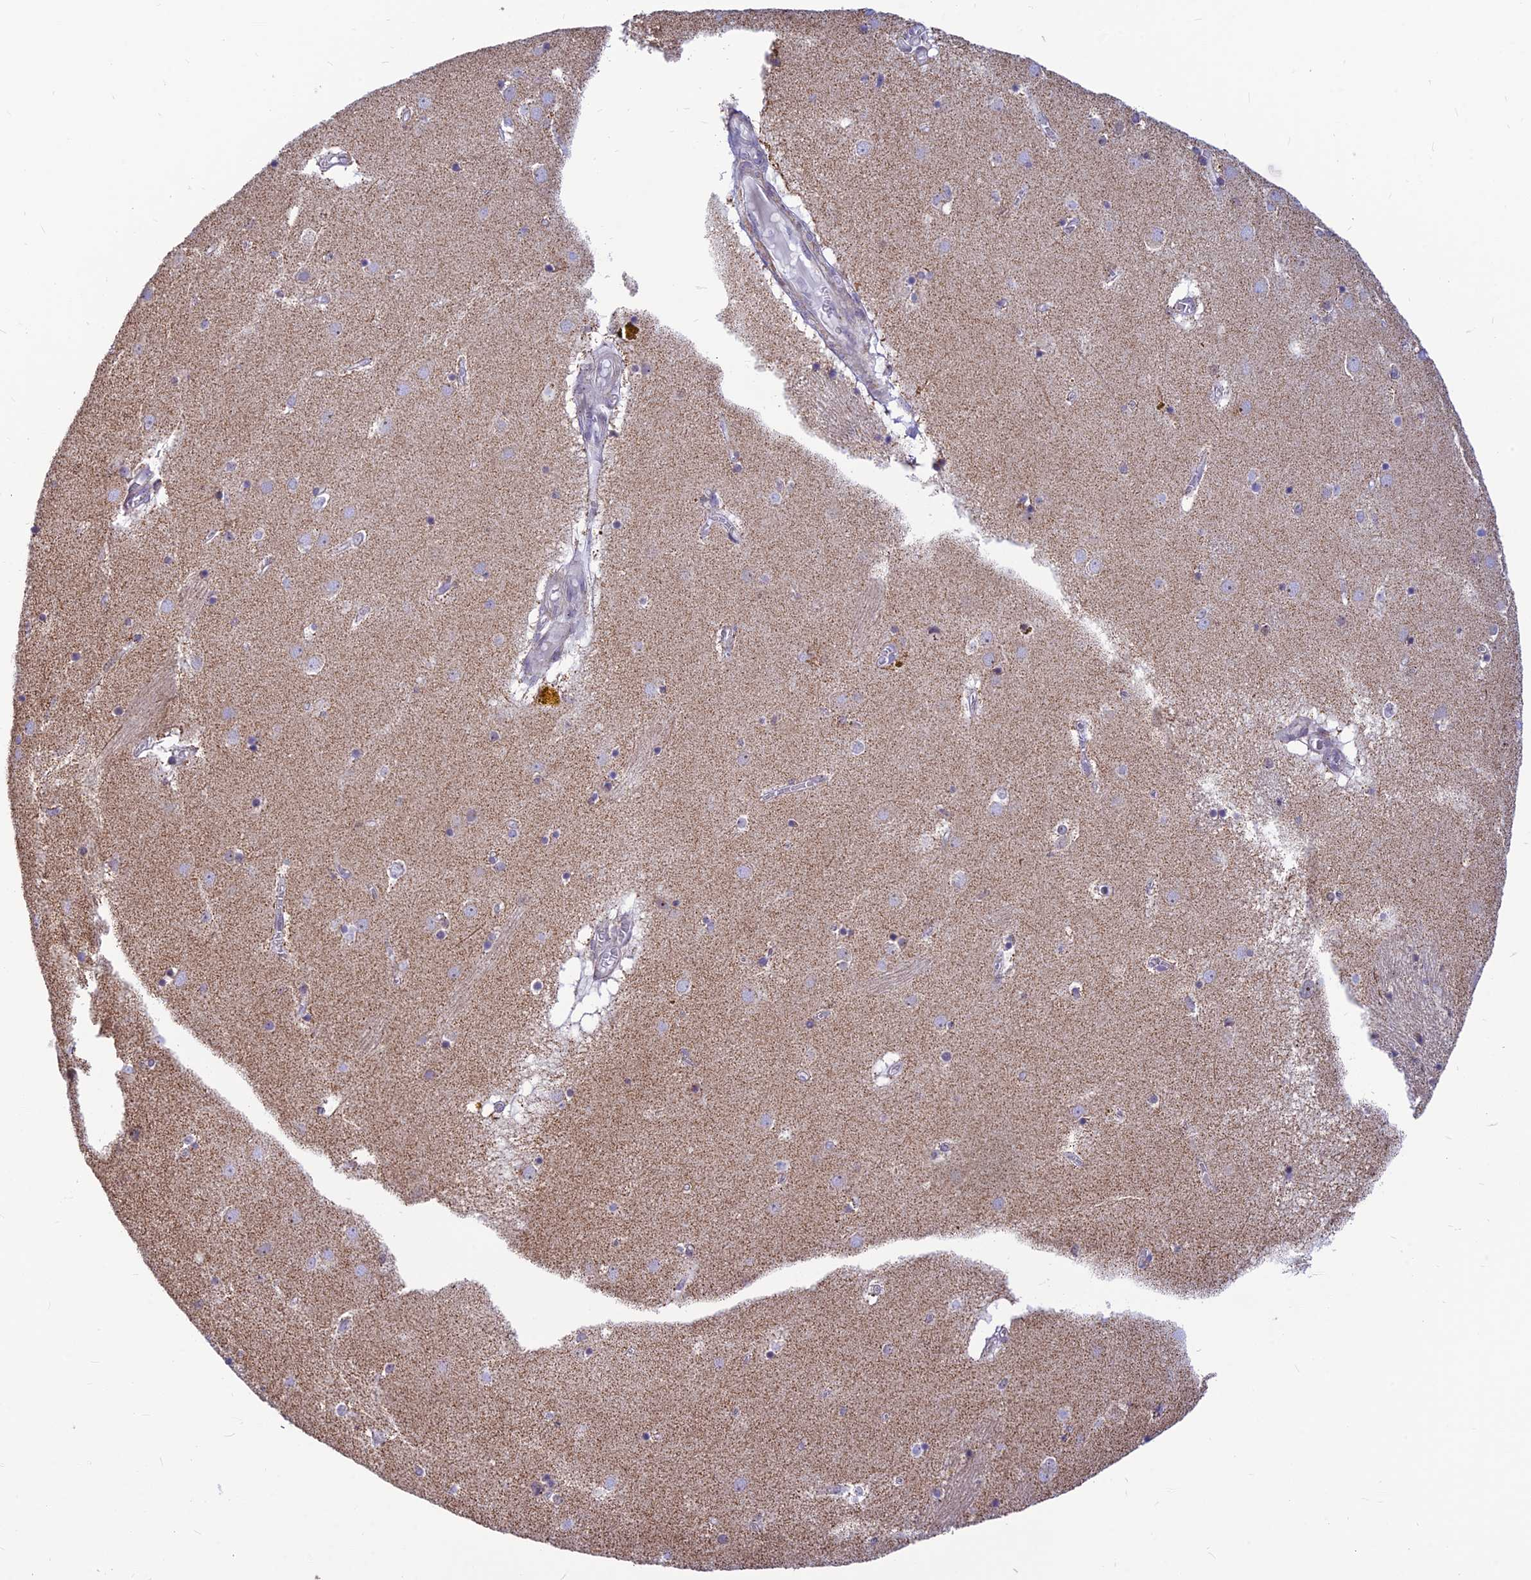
{"staining": {"intensity": "weak", "quantity": "<25%", "location": "cytoplasmic/membranous"}, "tissue": "caudate", "cell_type": "Glial cells", "image_type": "normal", "snomed": [{"axis": "morphology", "description": "Normal tissue, NOS"}, {"axis": "topography", "description": "Lateral ventricle wall"}], "caption": "Immunohistochemistry (IHC) of benign caudate shows no expression in glial cells.", "gene": "POLR1G", "patient": {"sex": "male", "age": 70}}